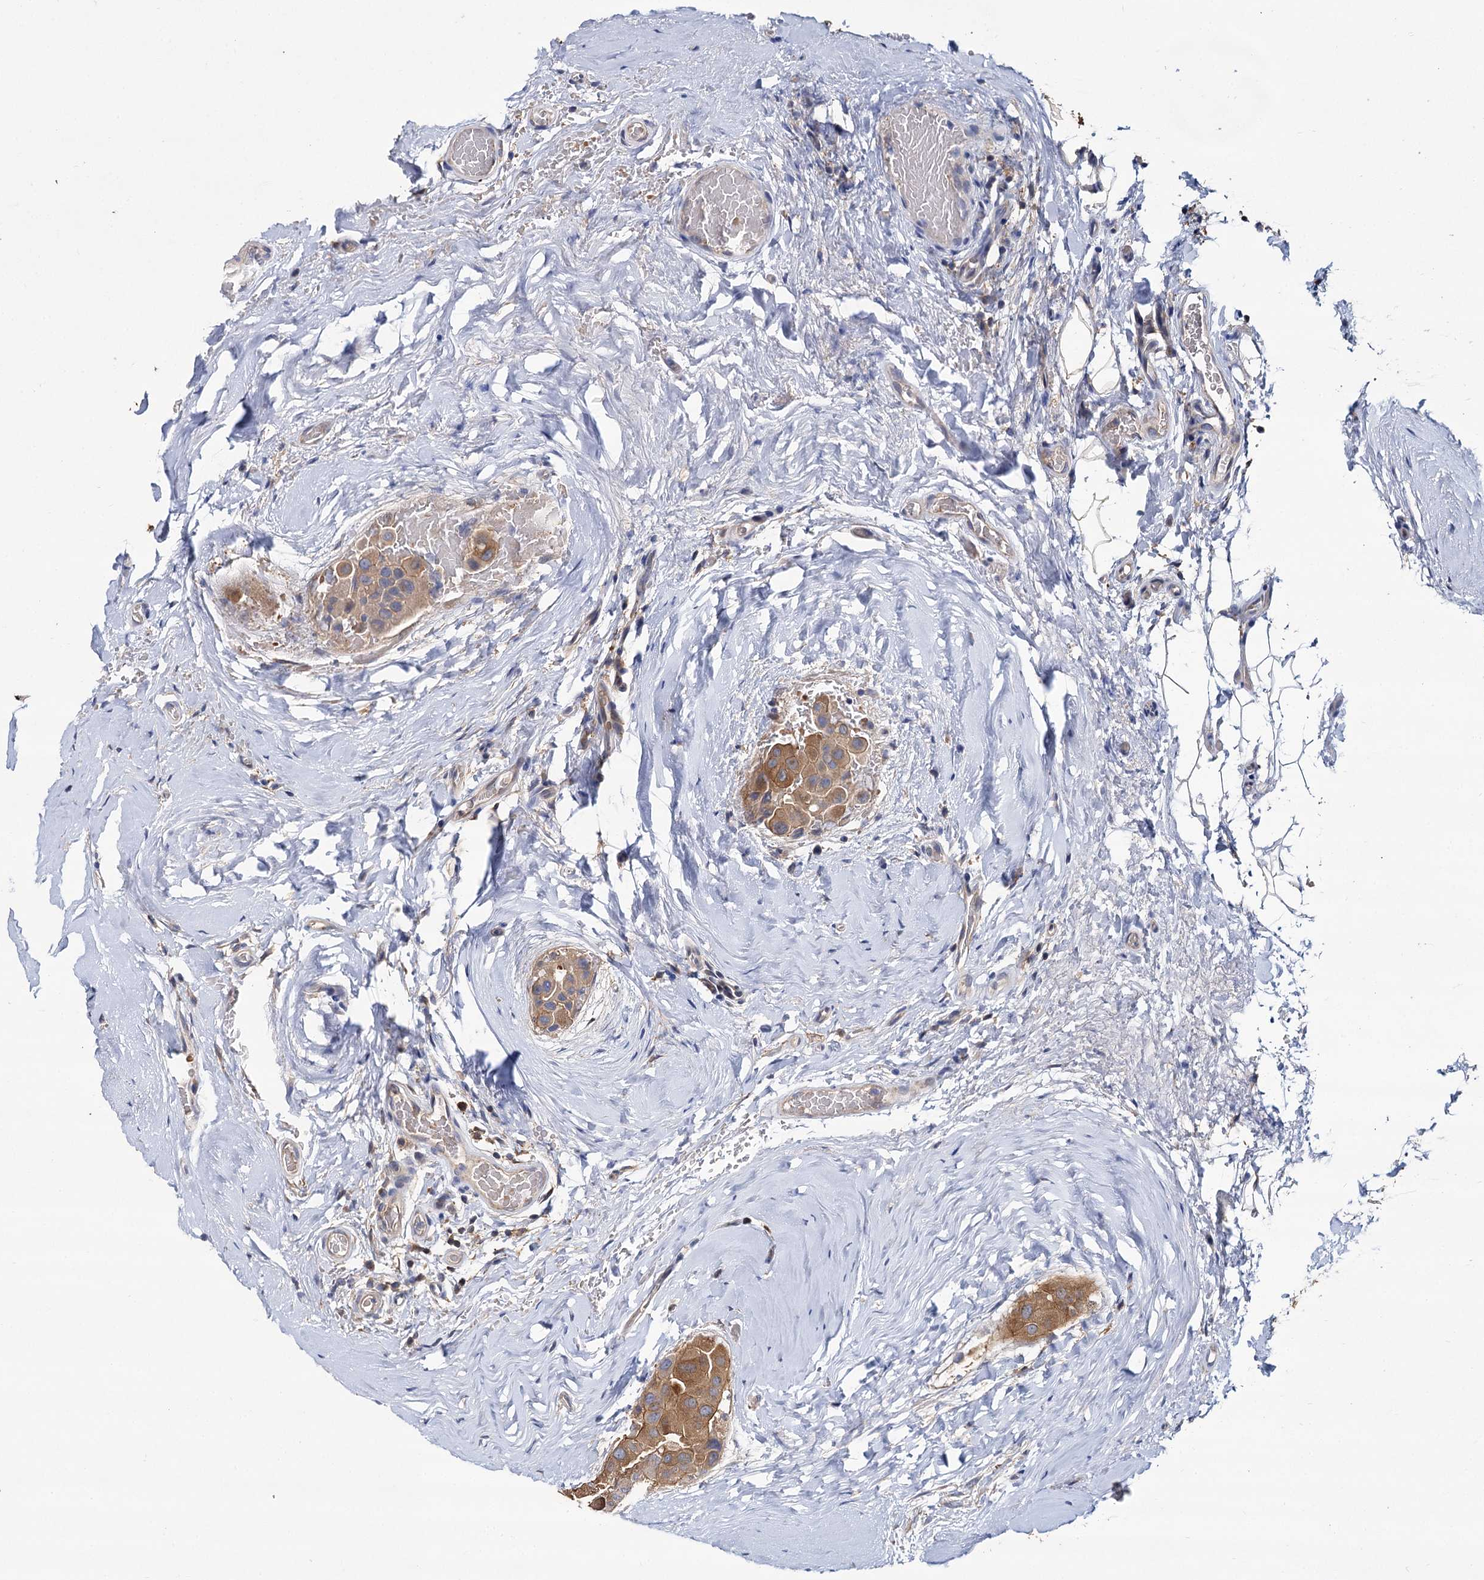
{"staining": {"intensity": "moderate", "quantity": ">75%", "location": "cytoplasmic/membranous"}, "tissue": "thyroid cancer", "cell_type": "Tumor cells", "image_type": "cancer", "snomed": [{"axis": "morphology", "description": "Papillary adenocarcinoma, NOS"}, {"axis": "topography", "description": "Thyroid gland"}], "caption": "Immunohistochemical staining of human papillary adenocarcinoma (thyroid) displays medium levels of moderate cytoplasmic/membranous protein expression in about >75% of tumor cells. (IHC, brightfield microscopy, high magnification).", "gene": "GCLC", "patient": {"sex": "male", "age": 33}}